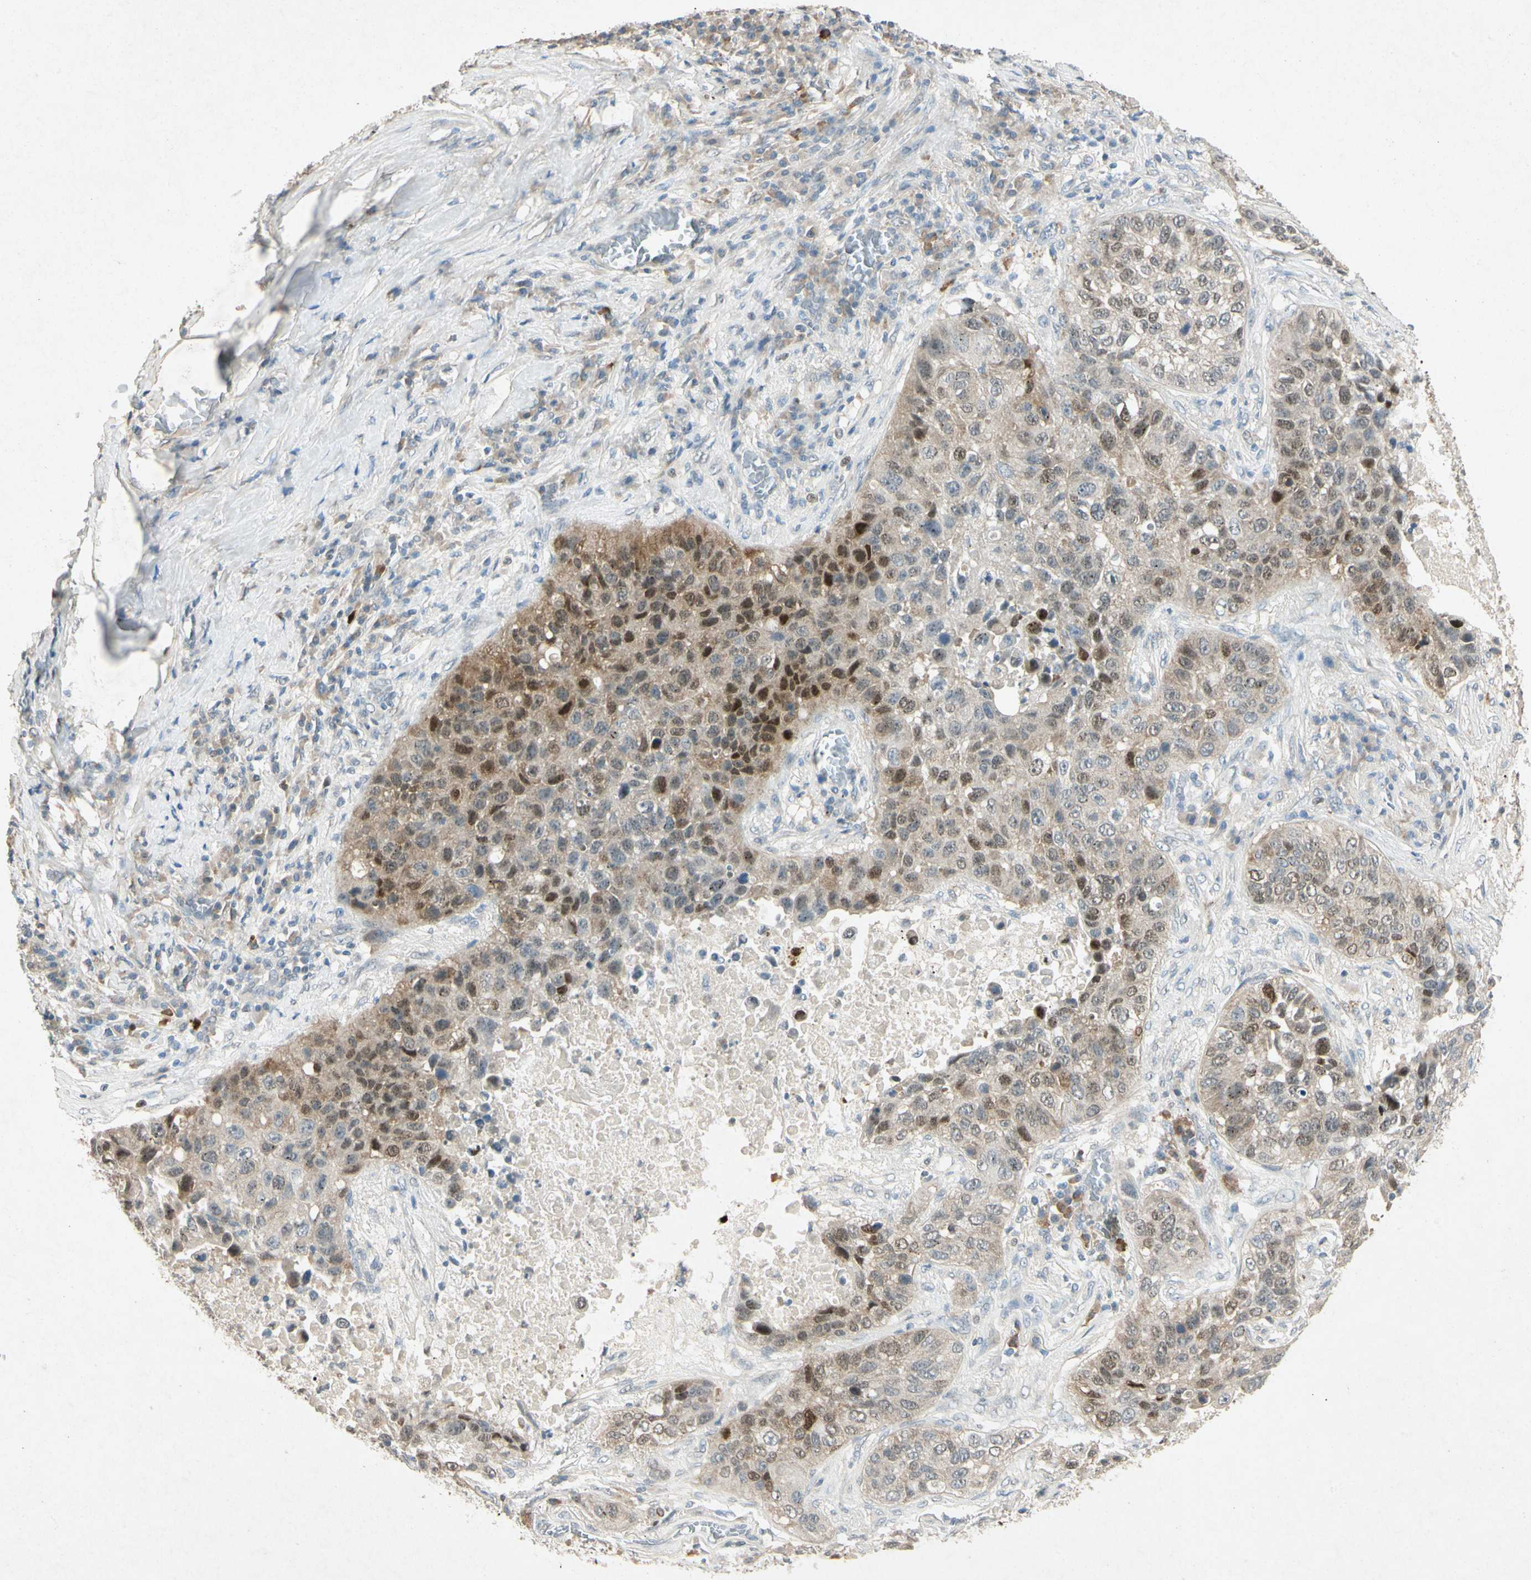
{"staining": {"intensity": "strong", "quantity": "25%-75%", "location": "nuclear"}, "tissue": "lung cancer", "cell_type": "Tumor cells", "image_type": "cancer", "snomed": [{"axis": "morphology", "description": "Squamous cell carcinoma, NOS"}, {"axis": "topography", "description": "Lung"}], "caption": "Protein staining of squamous cell carcinoma (lung) tissue demonstrates strong nuclear expression in approximately 25%-75% of tumor cells.", "gene": "HSPA1B", "patient": {"sex": "male", "age": 57}}